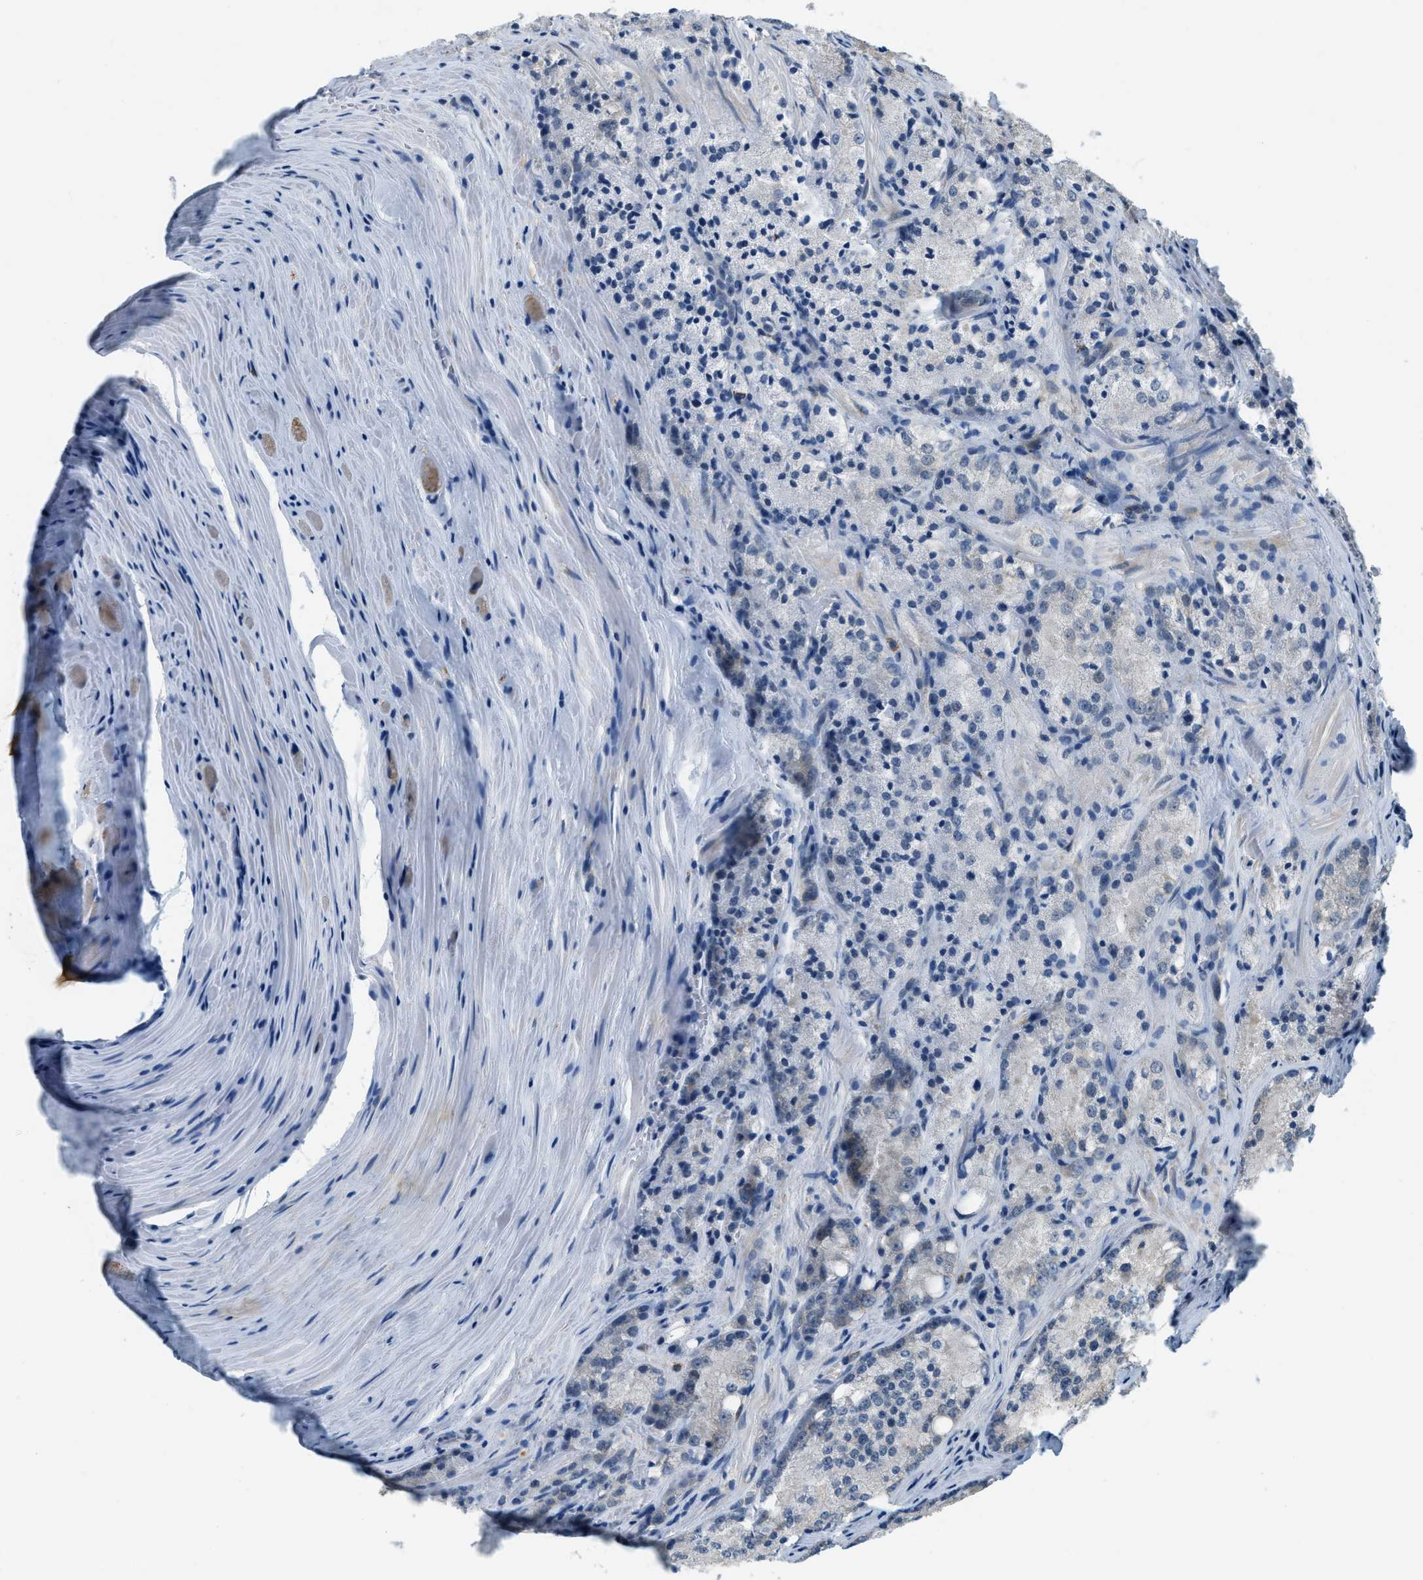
{"staining": {"intensity": "negative", "quantity": "none", "location": "none"}, "tissue": "prostate cancer", "cell_type": "Tumor cells", "image_type": "cancer", "snomed": [{"axis": "morphology", "description": "Adenocarcinoma, Low grade"}, {"axis": "topography", "description": "Prostate"}], "caption": "A high-resolution image shows IHC staining of prostate cancer (low-grade adenocarcinoma), which demonstrates no significant staining in tumor cells. (Immunohistochemistry, brightfield microscopy, high magnification).", "gene": "YAE1", "patient": {"sex": "male", "age": 64}}